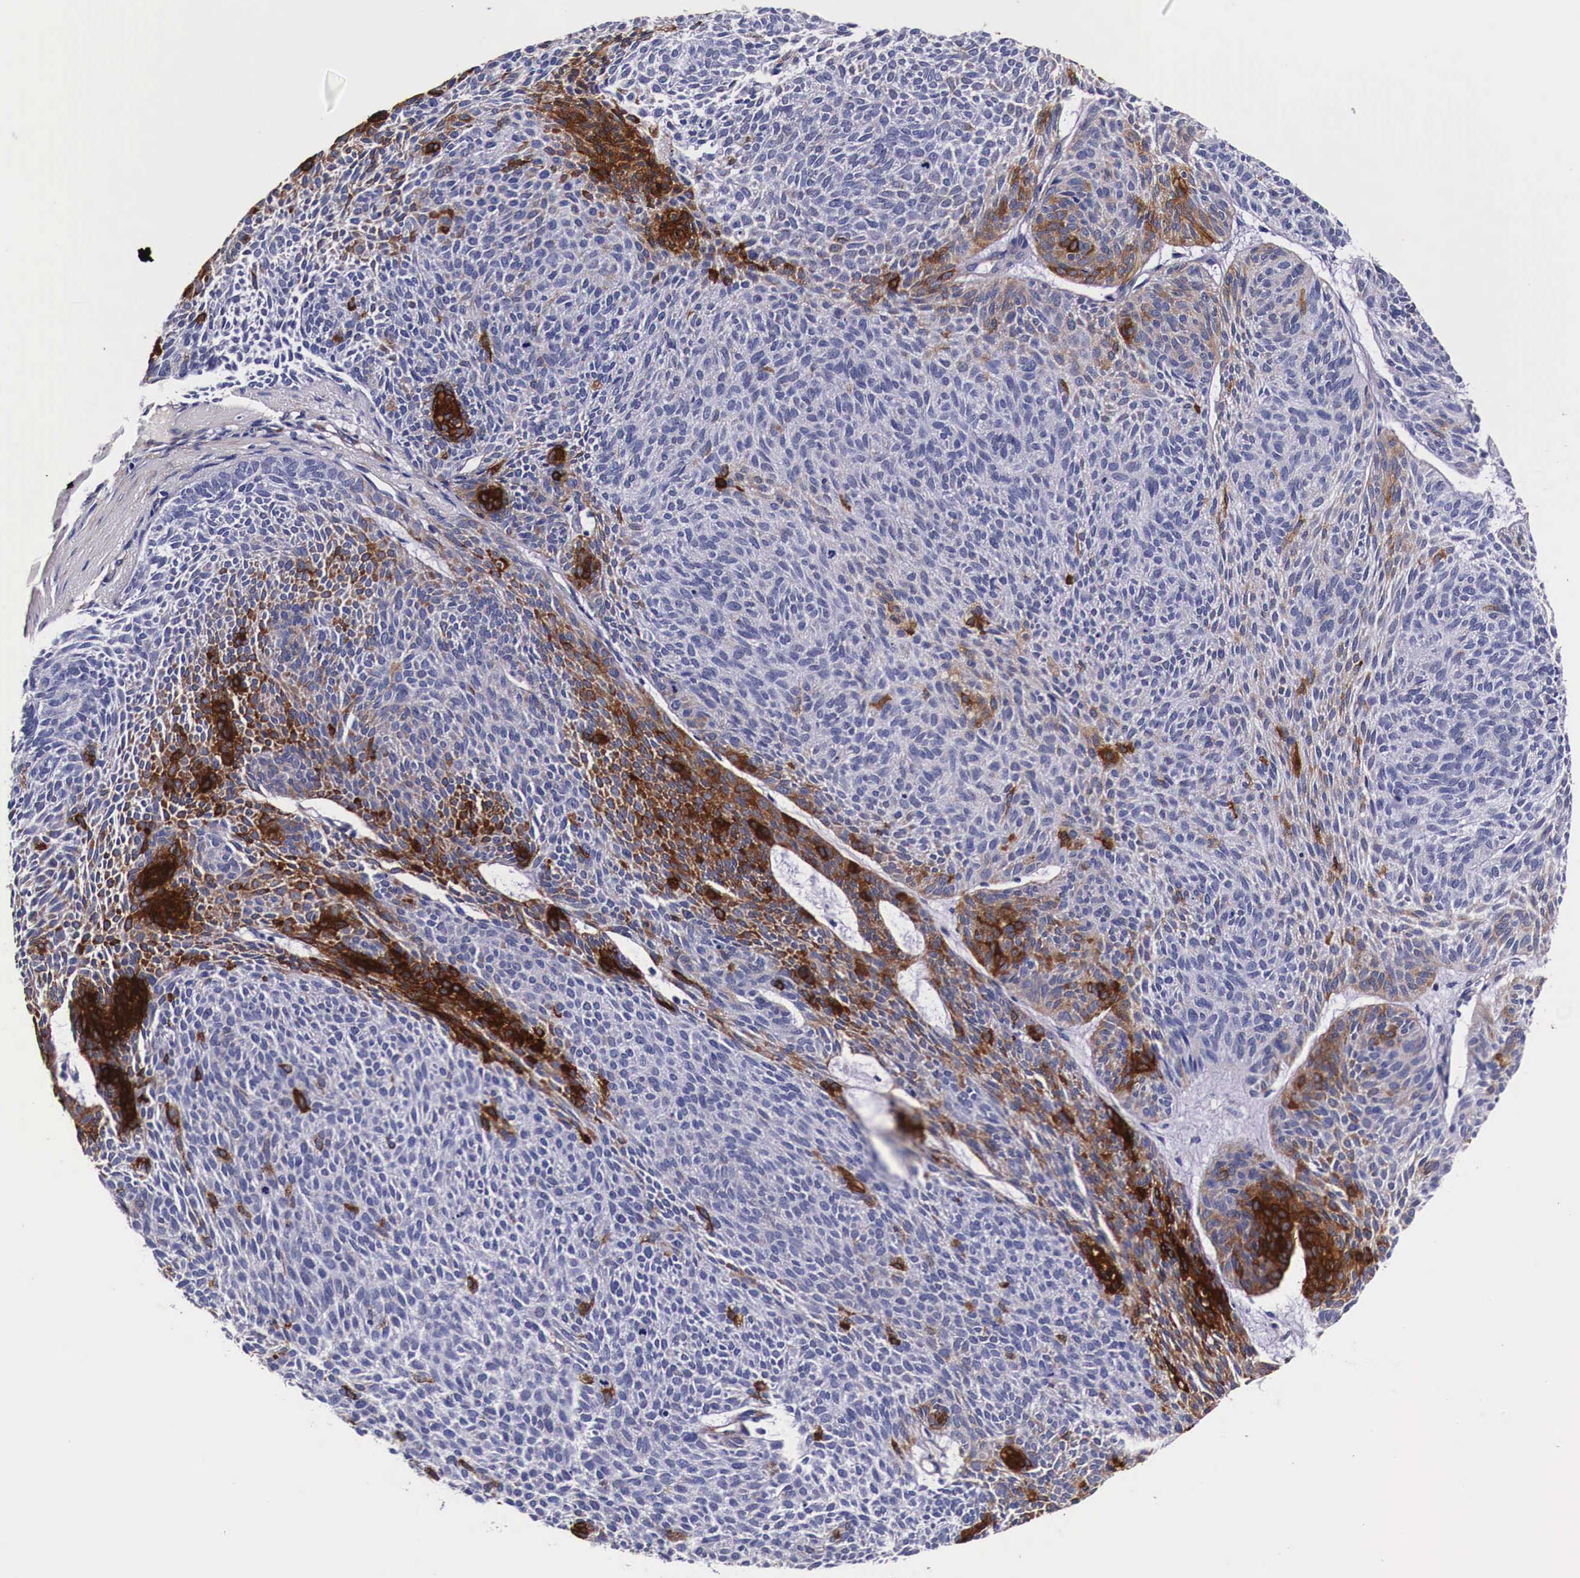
{"staining": {"intensity": "strong", "quantity": "<25%", "location": "cytoplasmic/membranous"}, "tissue": "skin cancer", "cell_type": "Tumor cells", "image_type": "cancer", "snomed": [{"axis": "morphology", "description": "Basal cell carcinoma"}, {"axis": "topography", "description": "Skin"}], "caption": "Protein staining by IHC shows strong cytoplasmic/membranous expression in approximately <25% of tumor cells in skin basal cell carcinoma.", "gene": "HSPB1", "patient": {"sex": "male", "age": 84}}